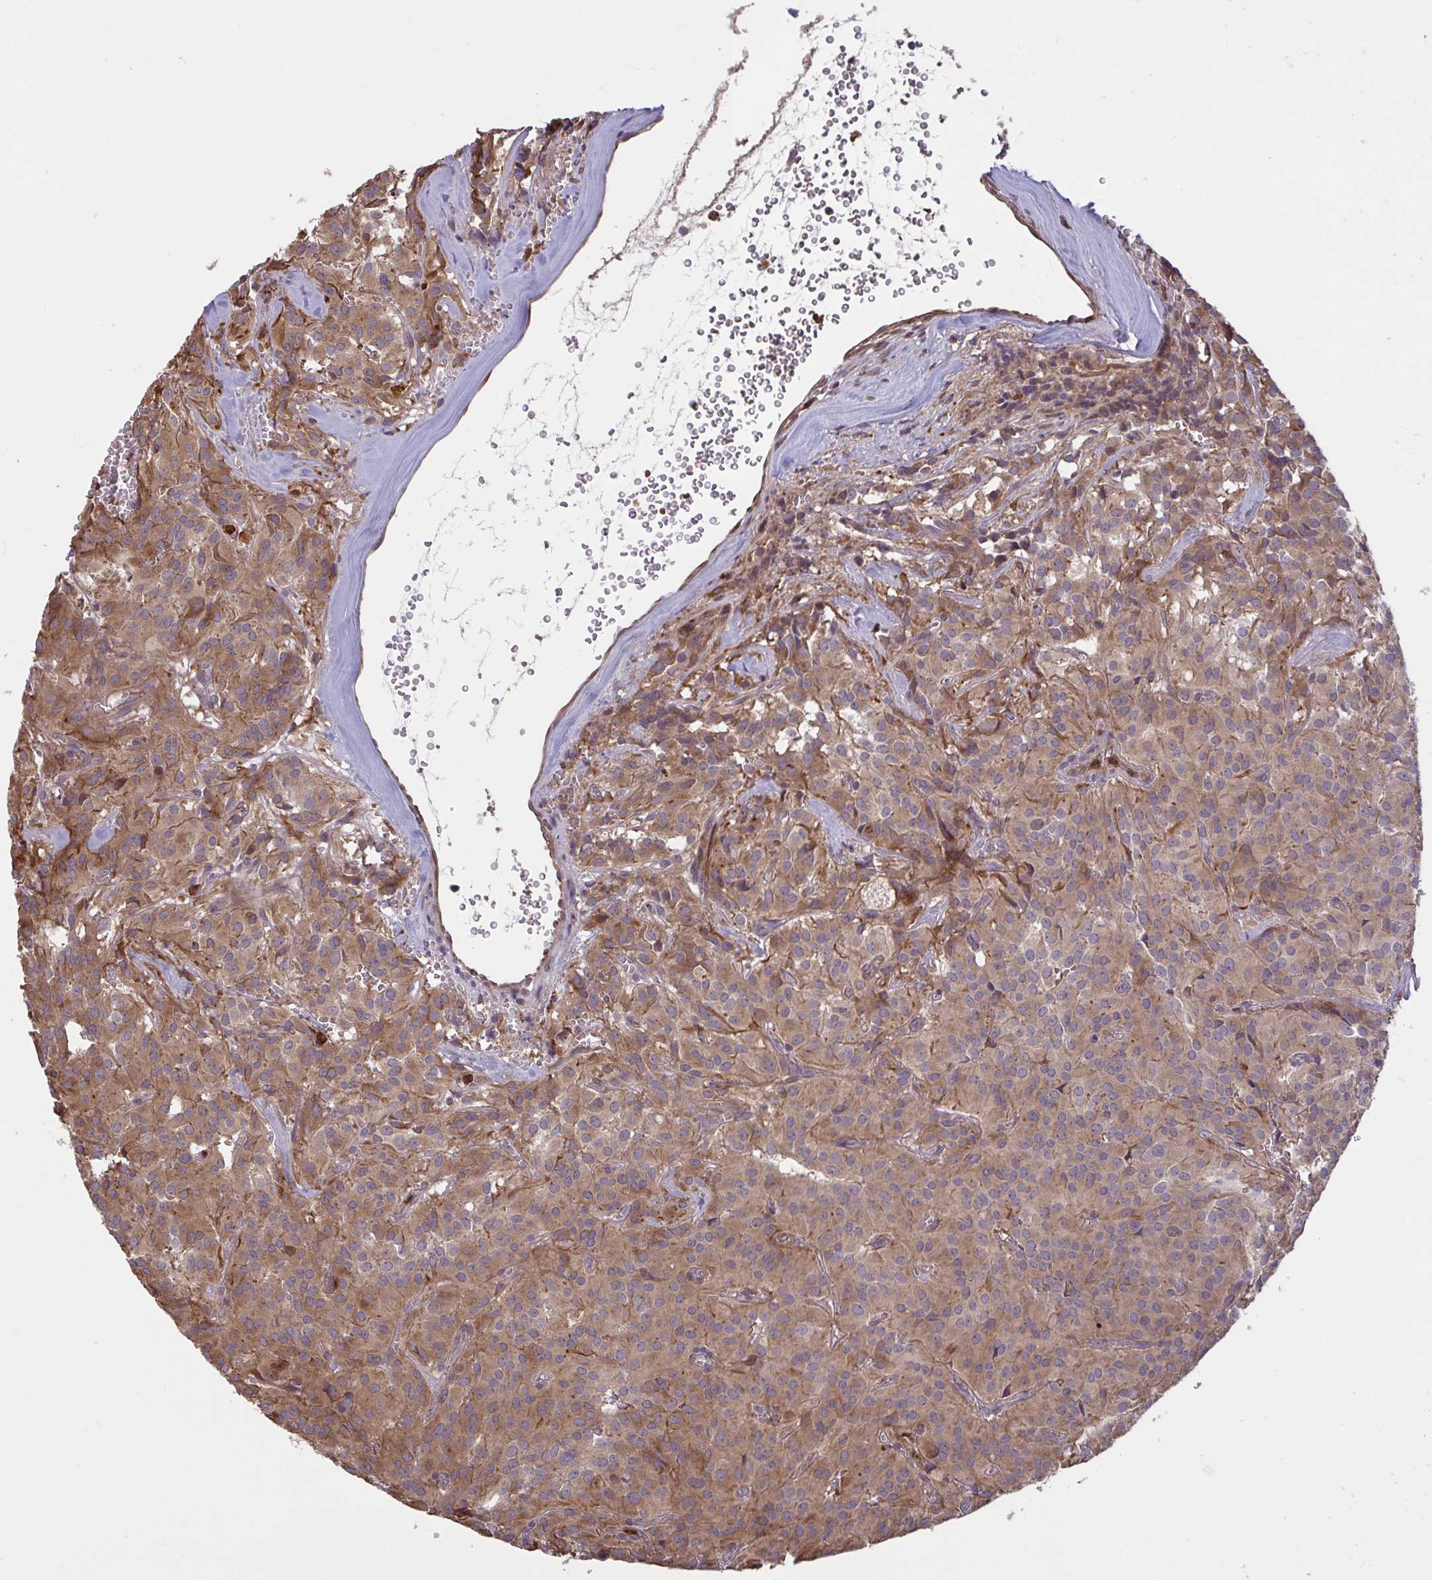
{"staining": {"intensity": "moderate", "quantity": "25%-75%", "location": "cytoplasmic/membranous"}, "tissue": "glioma", "cell_type": "Tumor cells", "image_type": "cancer", "snomed": [{"axis": "morphology", "description": "Glioma, malignant, Low grade"}, {"axis": "topography", "description": "Brain"}], "caption": "A photomicrograph showing moderate cytoplasmic/membranous expression in approximately 25%-75% of tumor cells in malignant low-grade glioma, as visualized by brown immunohistochemical staining.", "gene": "IL1R1", "patient": {"sex": "male", "age": 42}}